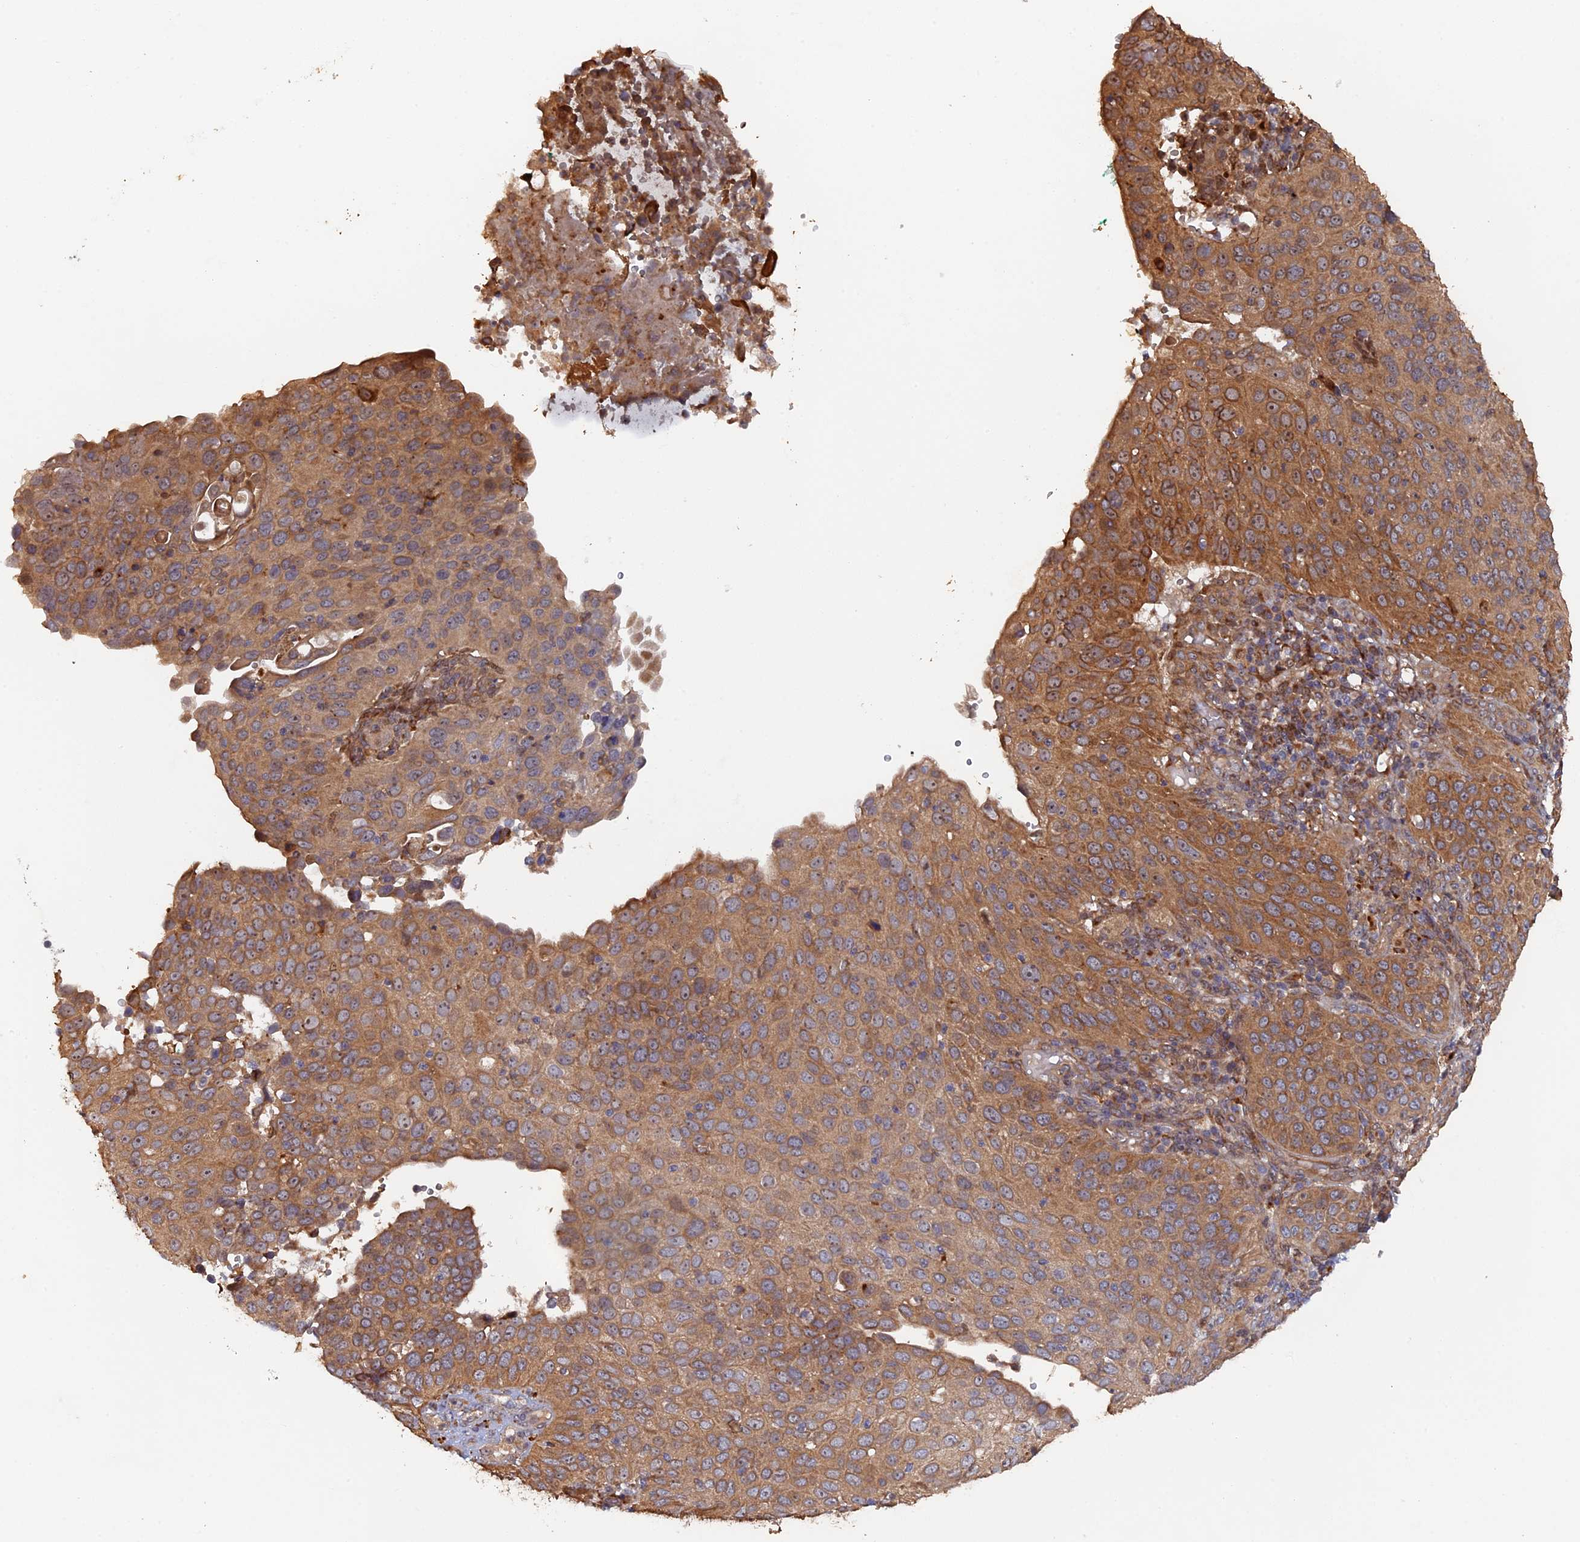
{"staining": {"intensity": "moderate", "quantity": ">75%", "location": "cytoplasmic/membranous"}, "tissue": "cervical cancer", "cell_type": "Tumor cells", "image_type": "cancer", "snomed": [{"axis": "morphology", "description": "Squamous cell carcinoma, NOS"}, {"axis": "topography", "description": "Cervix"}], "caption": "Human cervical cancer stained with a protein marker shows moderate staining in tumor cells.", "gene": "VPS37C", "patient": {"sex": "female", "age": 36}}